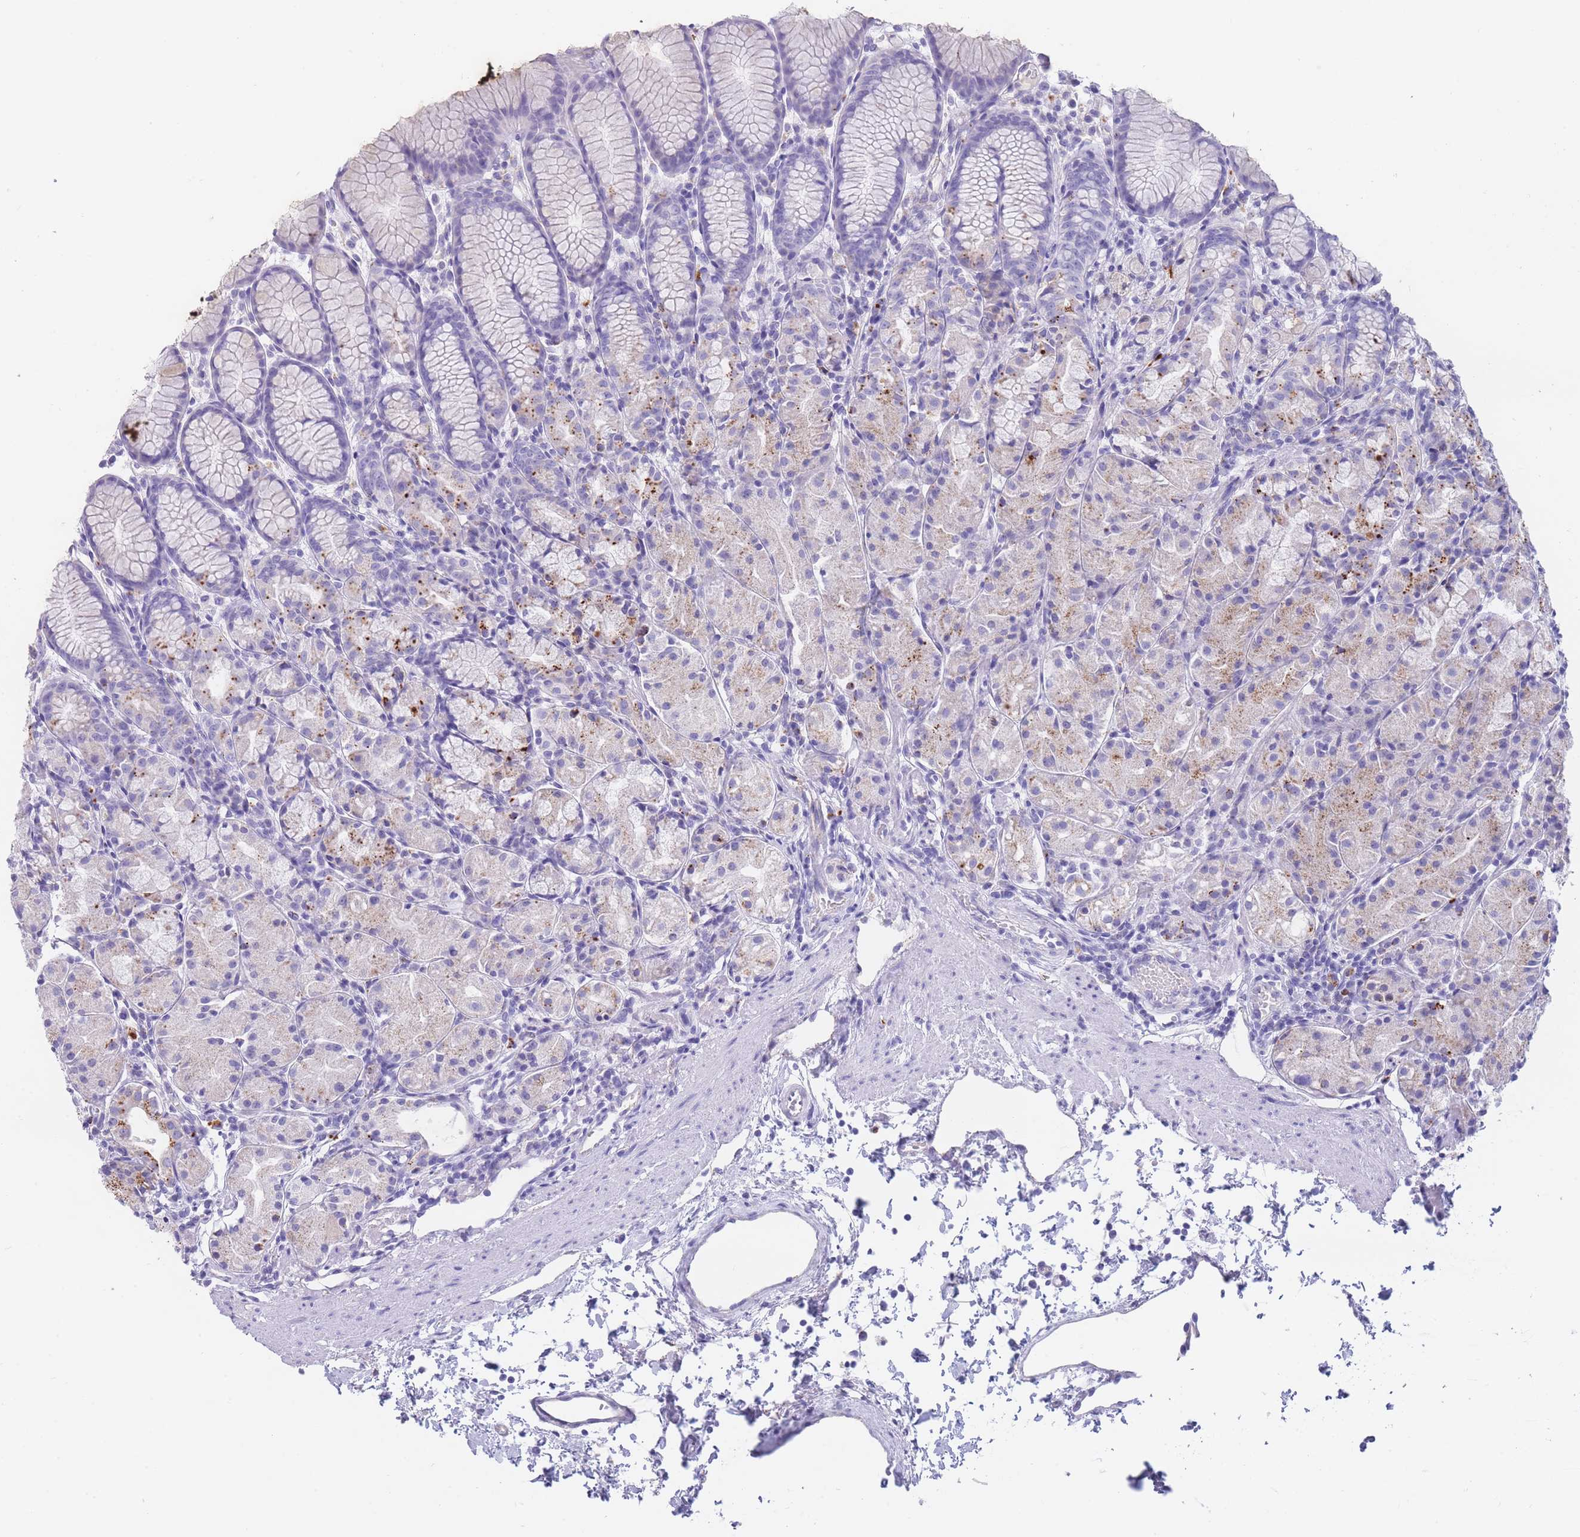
{"staining": {"intensity": "strong", "quantity": "<25%", "location": "cytoplasmic/membranous"}, "tissue": "stomach", "cell_type": "Glandular cells", "image_type": "normal", "snomed": [{"axis": "morphology", "description": "Normal tissue, NOS"}, {"axis": "topography", "description": "Stomach, upper"}], "caption": "Immunohistochemical staining of benign human stomach shows medium levels of strong cytoplasmic/membranous positivity in approximately <25% of glandular cells. (IHC, brightfield microscopy, high magnification).", "gene": "GAA", "patient": {"sex": "male", "age": 47}}